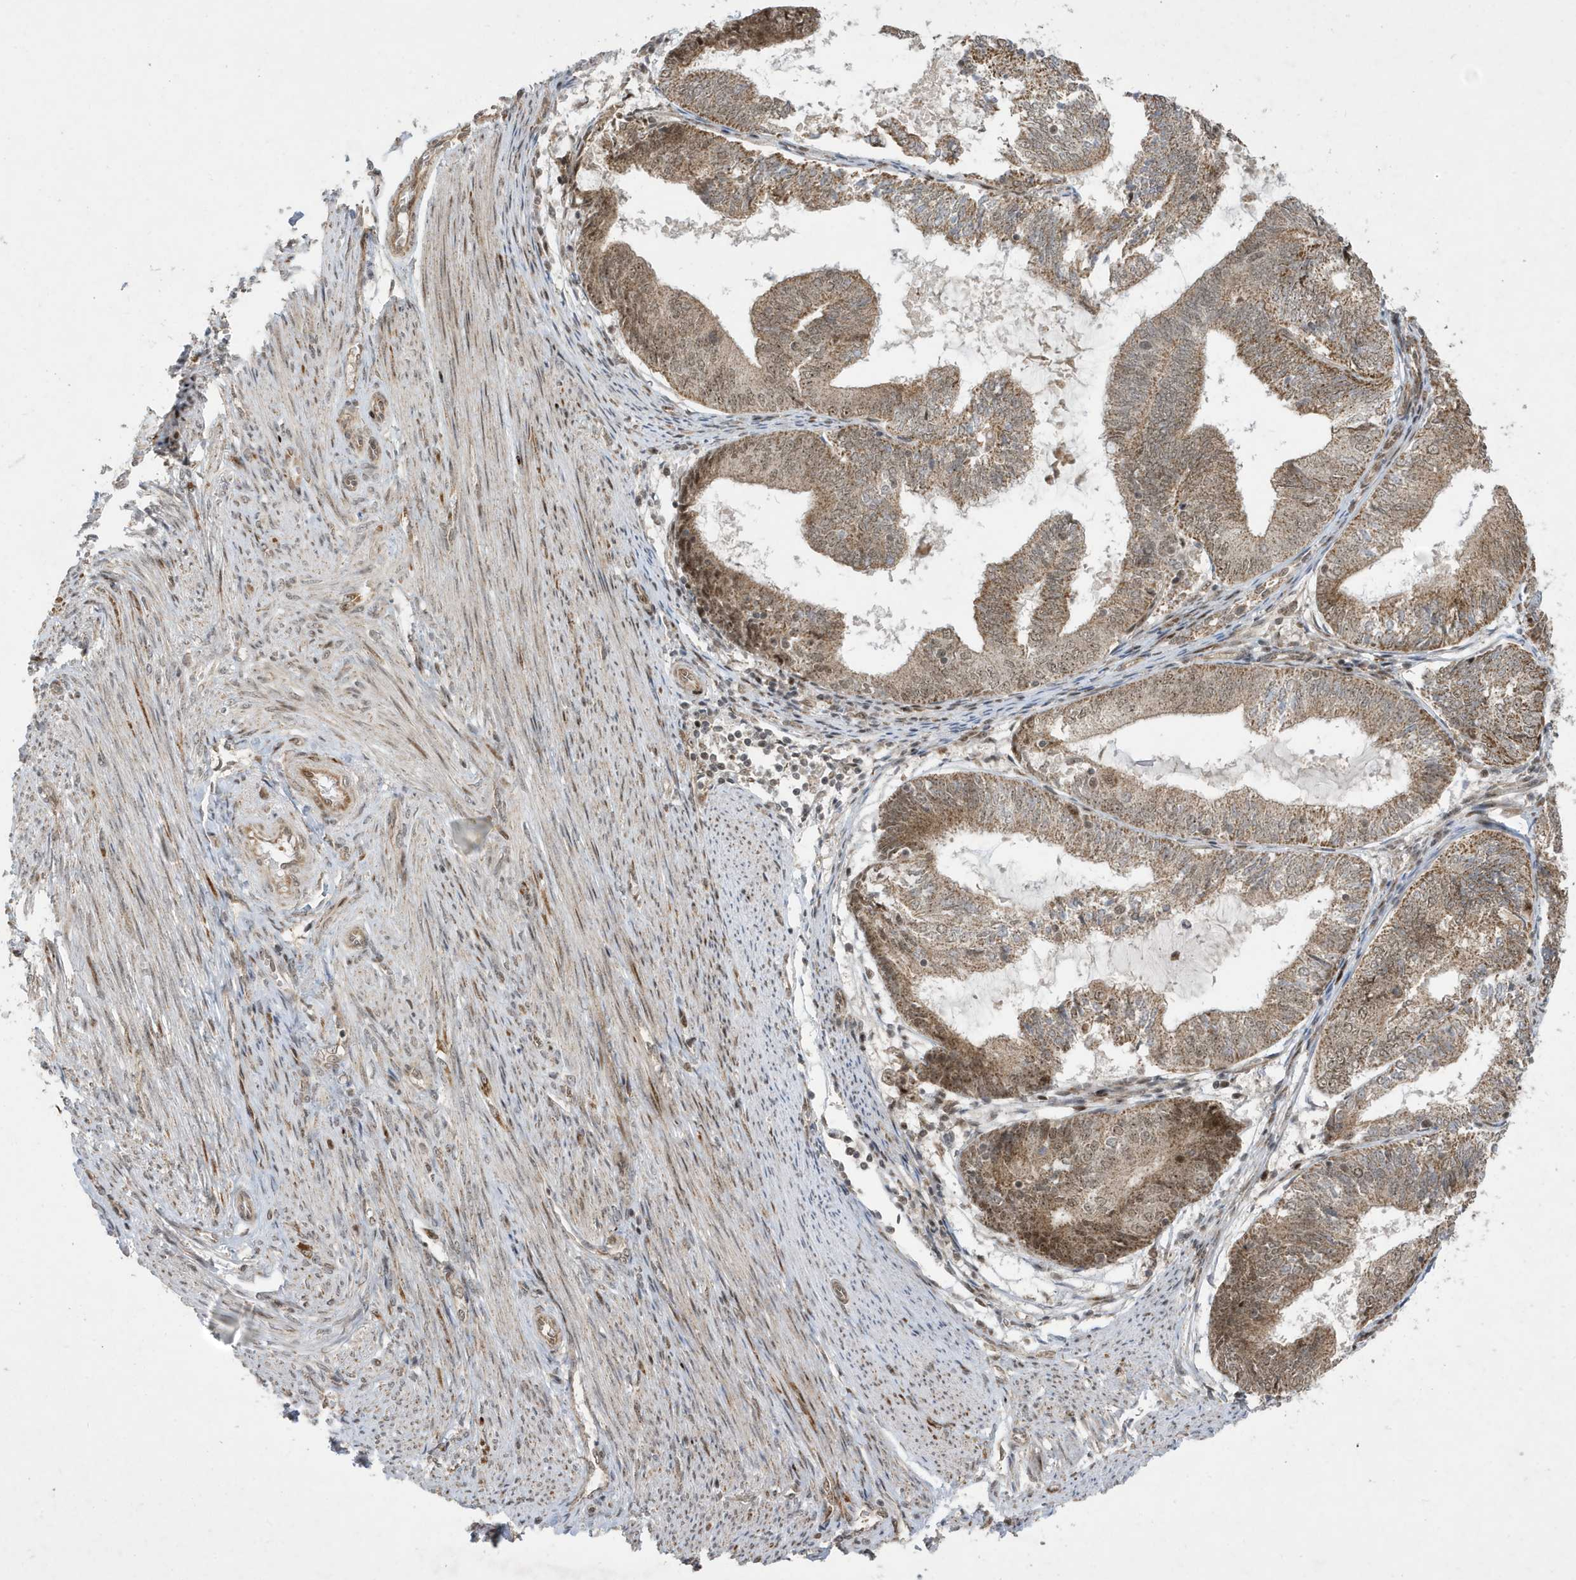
{"staining": {"intensity": "moderate", "quantity": ">75%", "location": "cytoplasmic/membranous"}, "tissue": "endometrial cancer", "cell_type": "Tumor cells", "image_type": "cancer", "snomed": [{"axis": "morphology", "description": "Adenocarcinoma, NOS"}, {"axis": "topography", "description": "Endometrium"}], "caption": "Immunohistochemistry (IHC) staining of endometrial cancer (adenocarcinoma), which displays medium levels of moderate cytoplasmic/membranous staining in approximately >75% of tumor cells indicating moderate cytoplasmic/membranous protein staining. The staining was performed using DAB (3,3'-diaminobenzidine) (brown) for protein detection and nuclei were counterstained in hematoxylin (blue).", "gene": "FAM9B", "patient": {"sex": "female", "age": 81}}